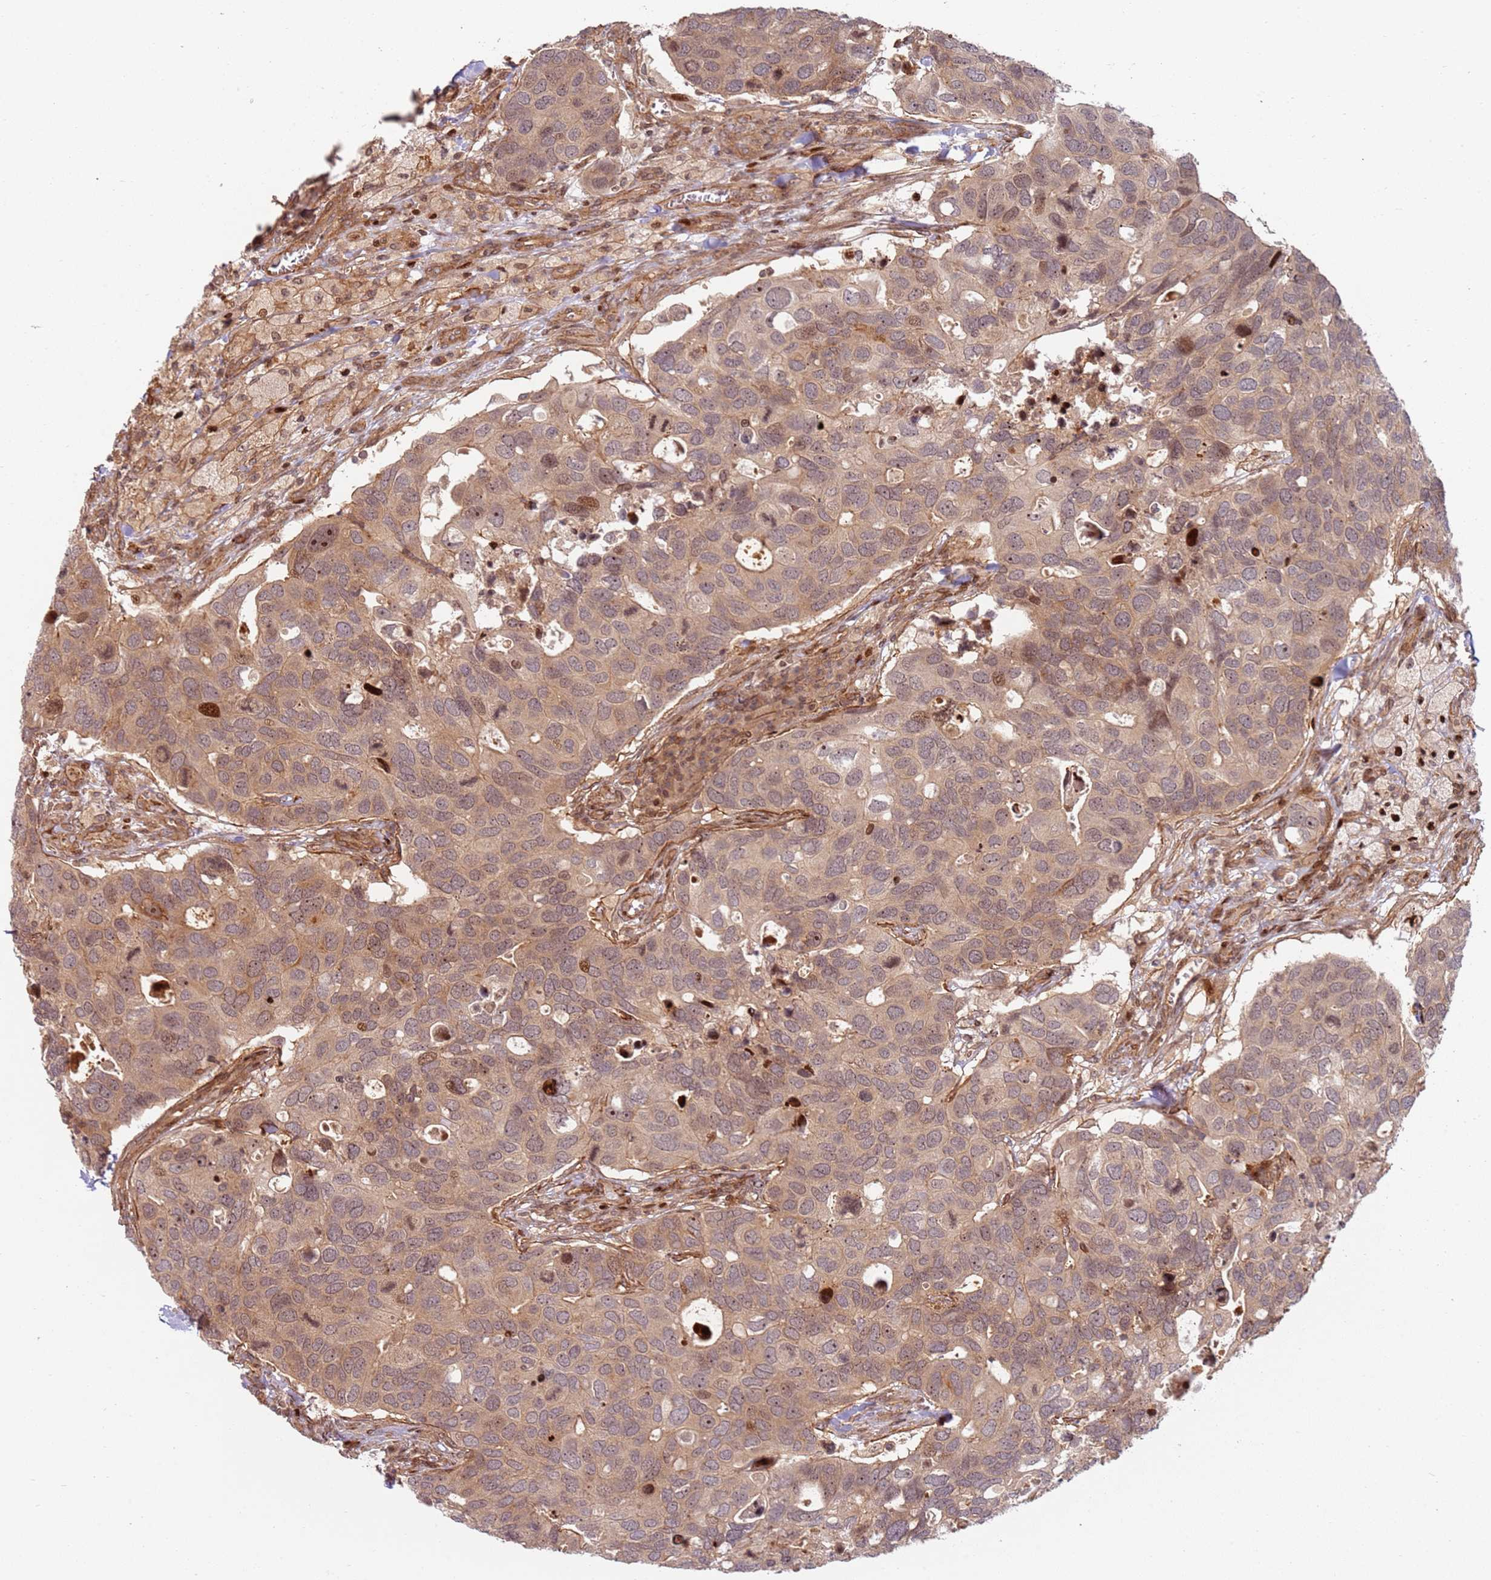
{"staining": {"intensity": "weak", "quantity": ">75%", "location": "cytoplasmic/membranous,nuclear"}, "tissue": "breast cancer", "cell_type": "Tumor cells", "image_type": "cancer", "snomed": [{"axis": "morphology", "description": "Duct carcinoma"}, {"axis": "topography", "description": "Breast"}], "caption": "Protein analysis of breast cancer tissue exhibits weak cytoplasmic/membranous and nuclear positivity in about >75% of tumor cells.", "gene": "TMEM233", "patient": {"sex": "female", "age": 83}}